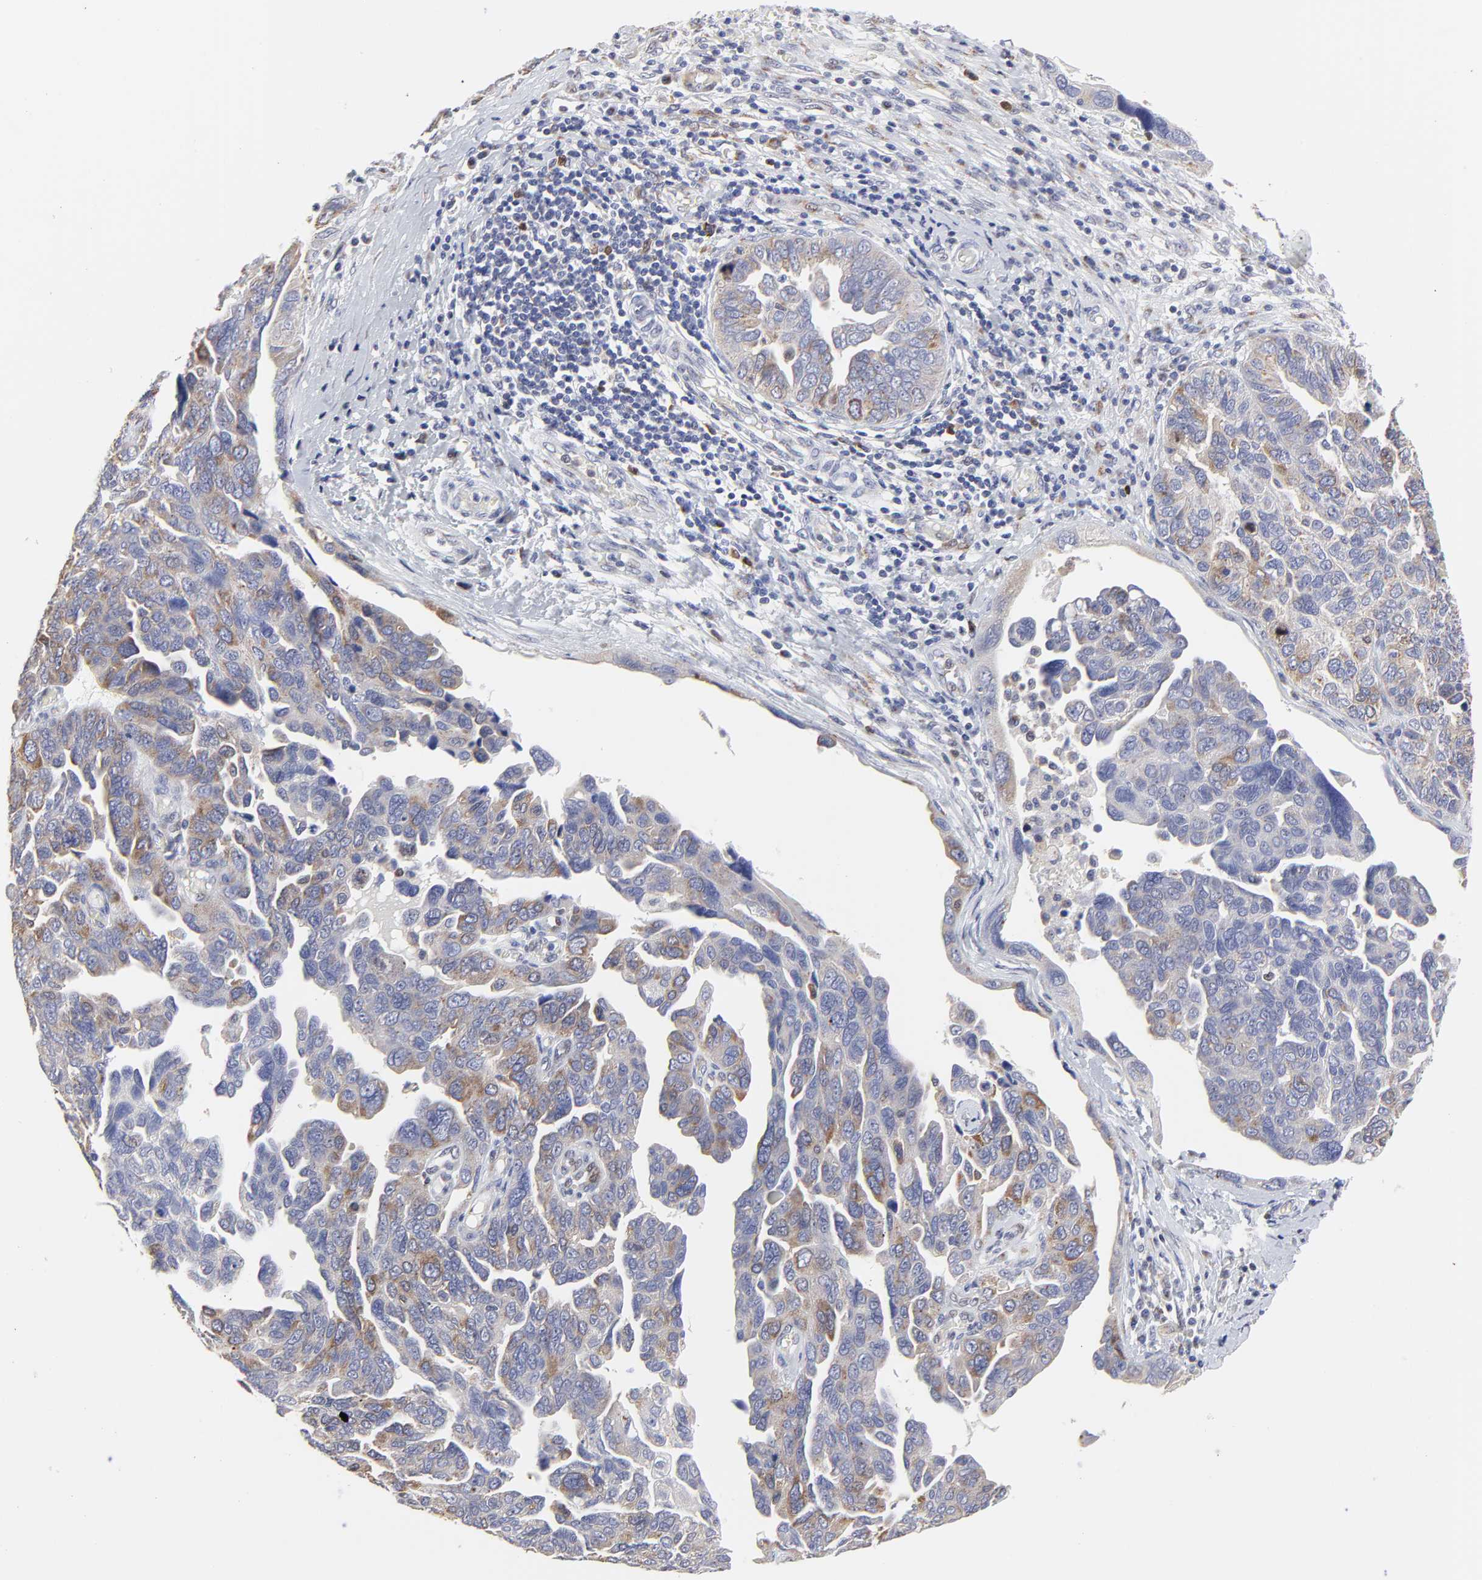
{"staining": {"intensity": "moderate", "quantity": "<25%", "location": "cytoplasmic/membranous"}, "tissue": "ovarian cancer", "cell_type": "Tumor cells", "image_type": "cancer", "snomed": [{"axis": "morphology", "description": "Cystadenocarcinoma, serous, NOS"}, {"axis": "topography", "description": "Ovary"}], "caption": "The micrograph exhibits immunohistochemical staining of ovarian serous cystadenocarcinoma. There is moderate cytoplasmic/membranous staining is identified in about <25% of tumor cells.", "gene": "NCAPH", "patient": {"sex": "female", "age": 64}}